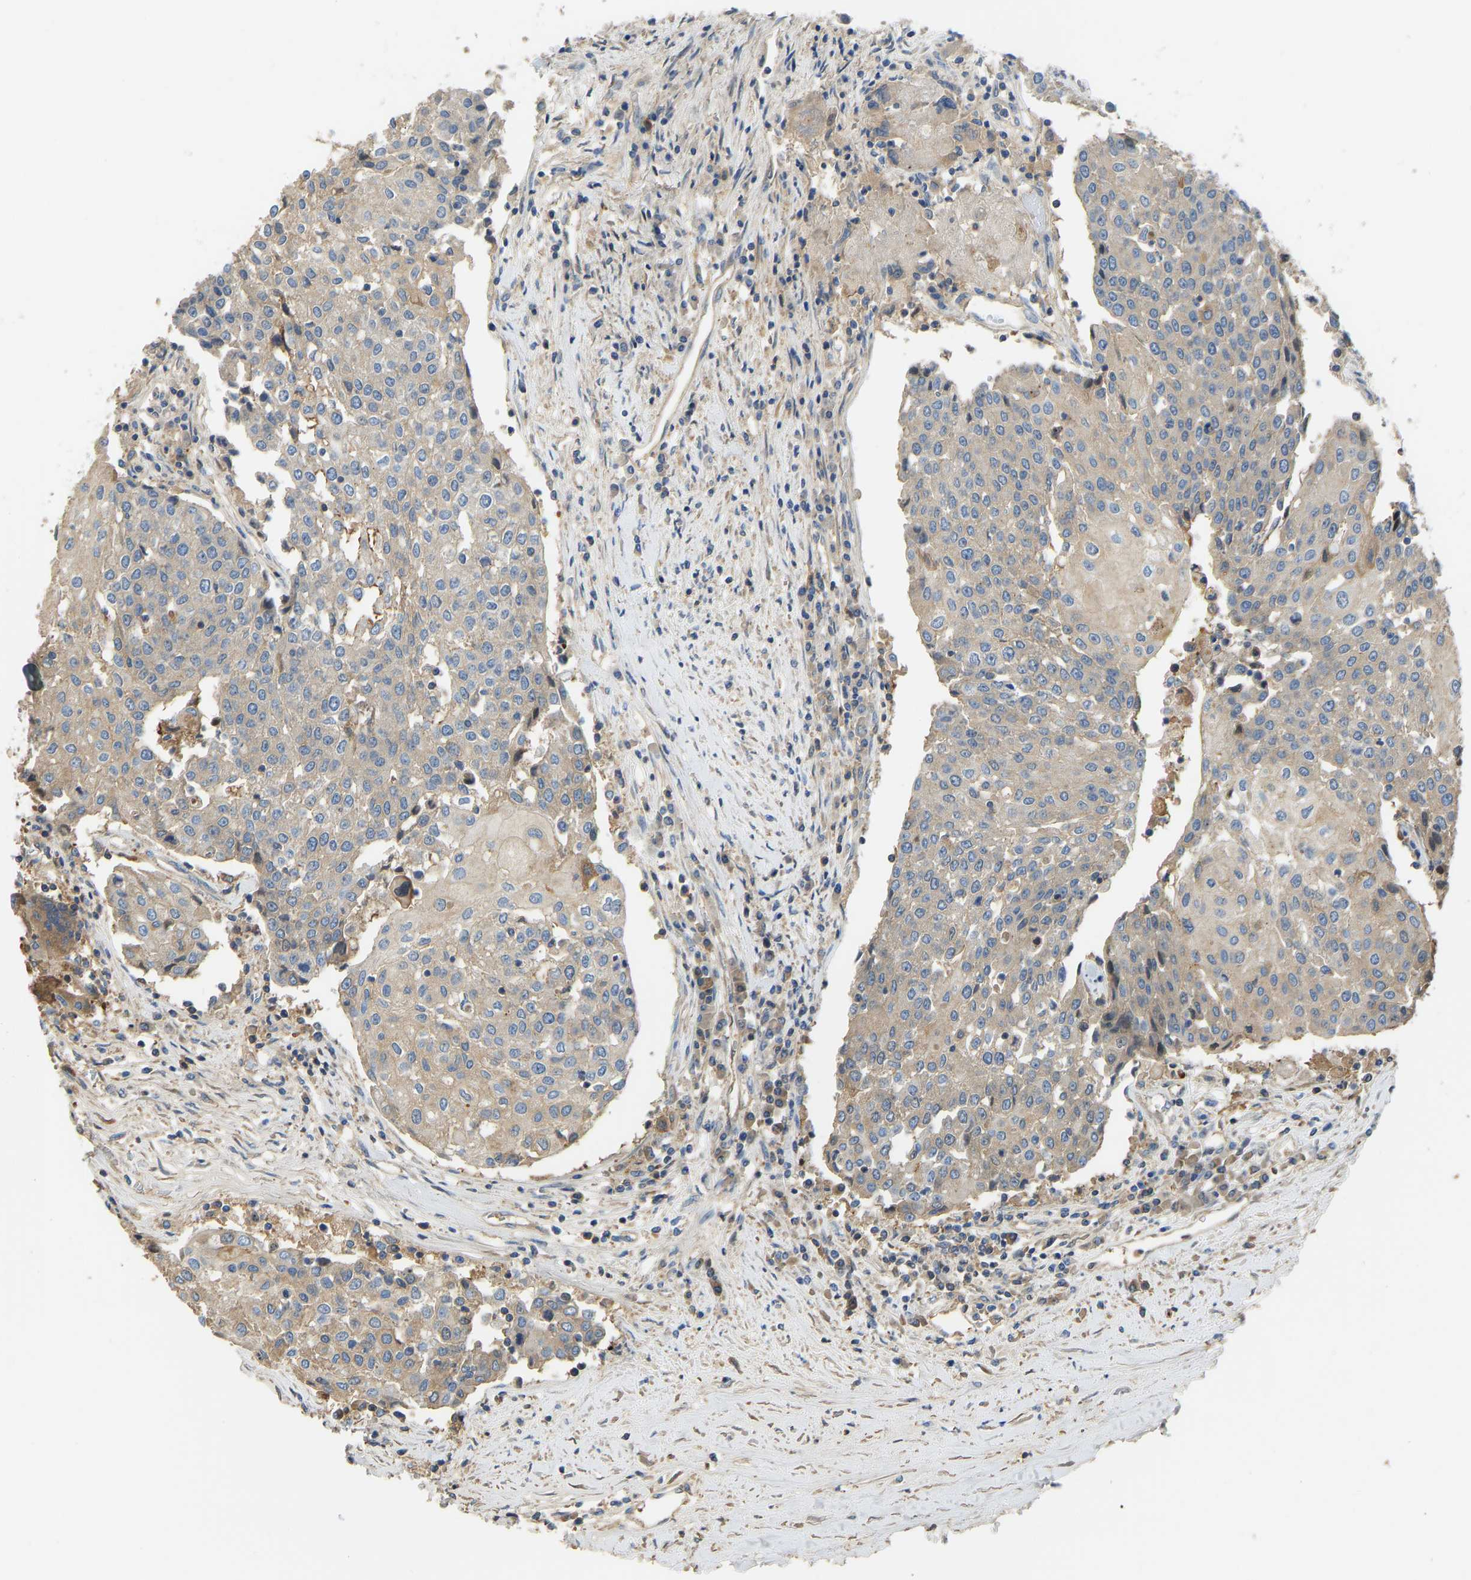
{"staining": {"intensity": "weak", "quantity": ">75%", "location": "cytoplasmic/membranous"}, "tissue": "urothelial cancer", "cell_type": "Tumor cells", "image_type": "cancer", "snomed": [{"axis": "morphology", "description": "Urothelial carcinoma, High grade"}, {"axis": "topography", "description": "Urinary bladder"}], "caption": "DAB (3,3'-diaminobenzidine) immunohistochemical staining of human urothelial carcinoma (high-grade) exhibits weak cytoplasmic/membranous protein positivity in about >75% of tumor cells.", "gene": "VCPKMT", "patient": {"sex": "female", "age": 85}}